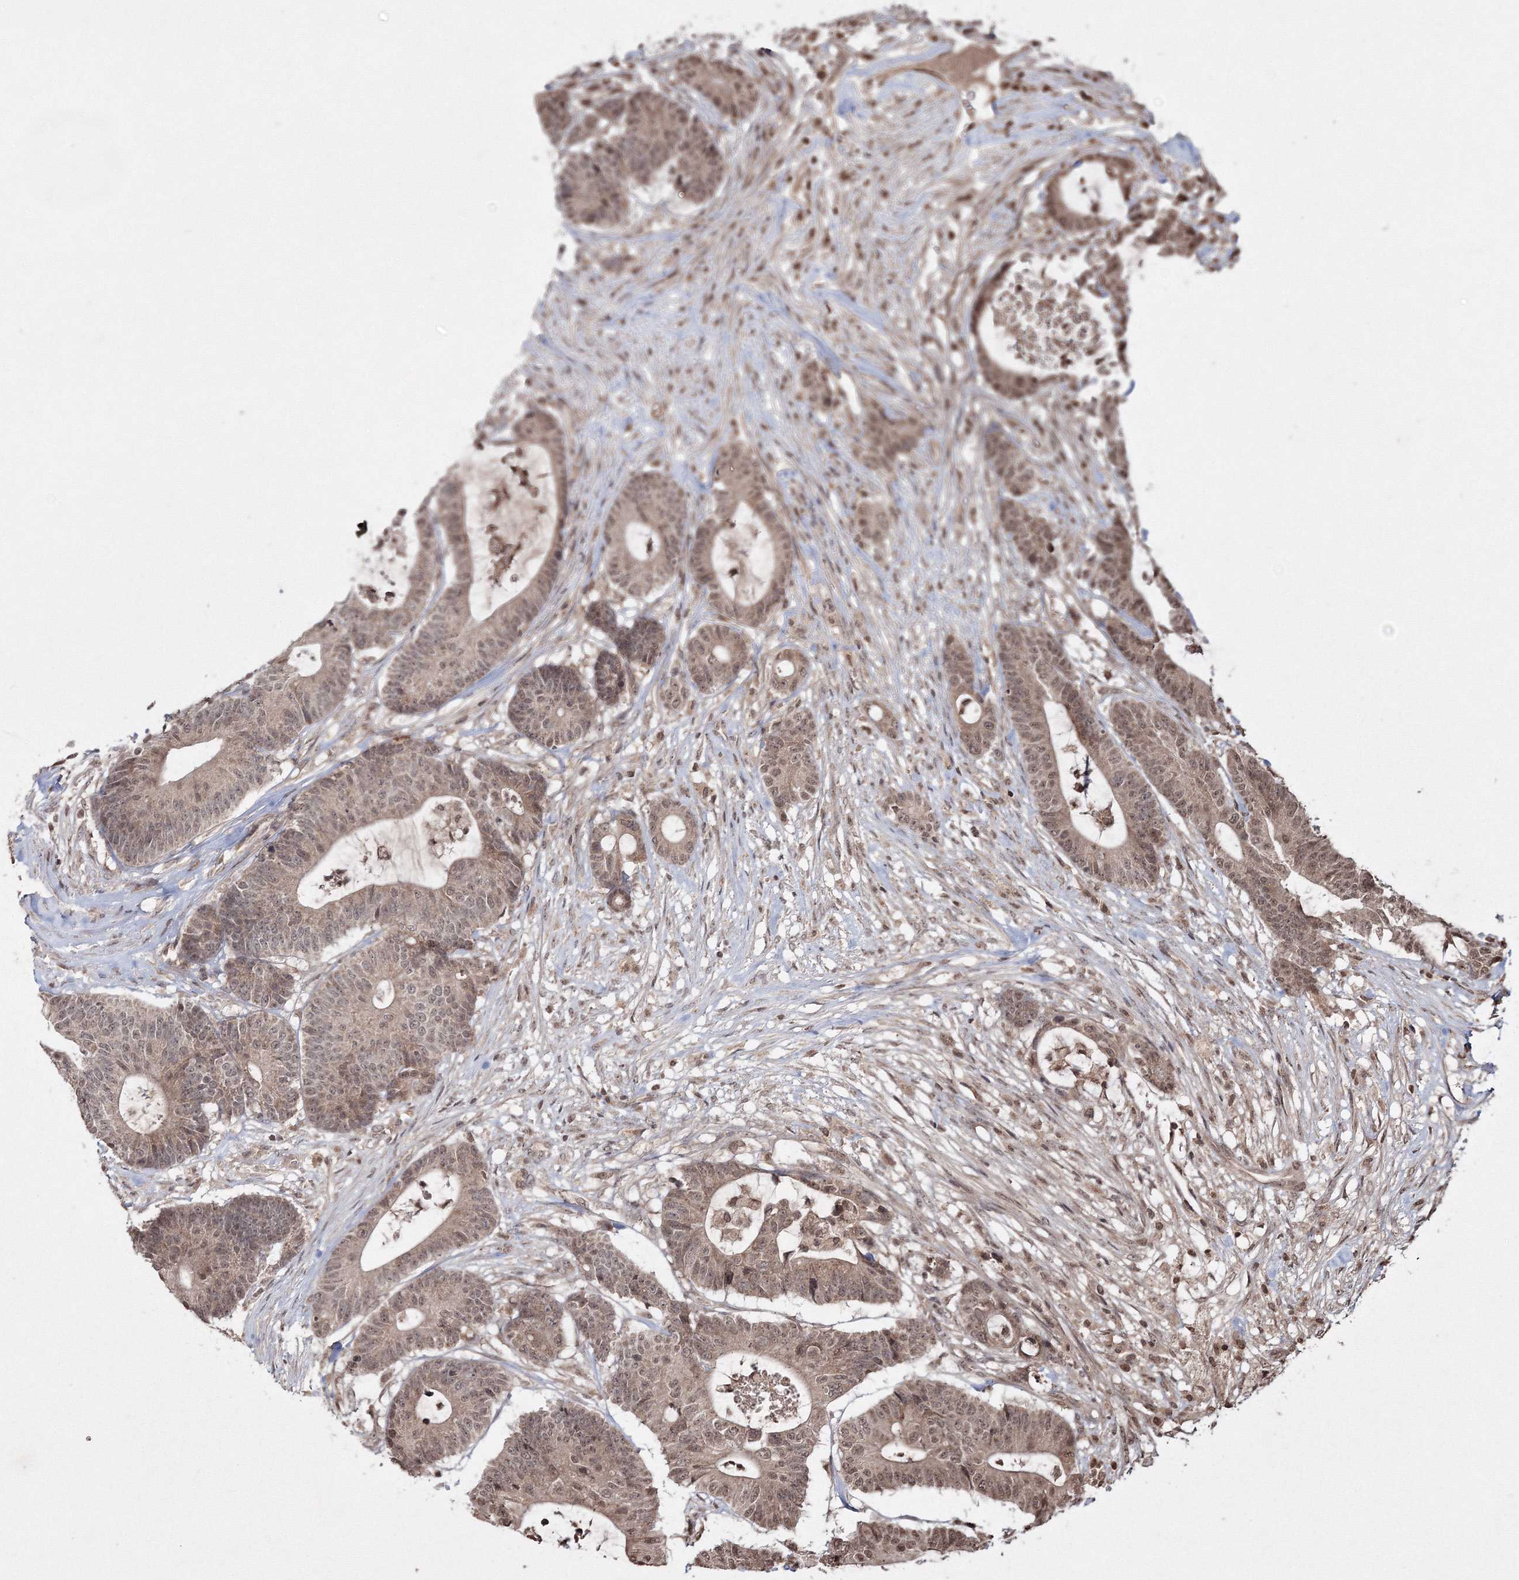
{"staining": {"intensity": "moderate", "quantity": ">75%", "location": "cytoplasmic/membranous,nuclear"}, "tissue": "colorectal cancer", "cell_type": "Tumor cells", "image_type": "cancer", "snomed": [{"axis": "morphology", "description": "Adenocarcinoma, NOS"}, {"axis": "topography", "description": "Colon"}], "caption": "Immunohistochemical staining of adenocarcinoma (colorectal) demonstrates moderate cytoplasmic/membranous and nuclear protein positivity in approximately >75% of tumor cells.", "gene": "PEX13", "patient": {"sex": "female", "age": 84}}